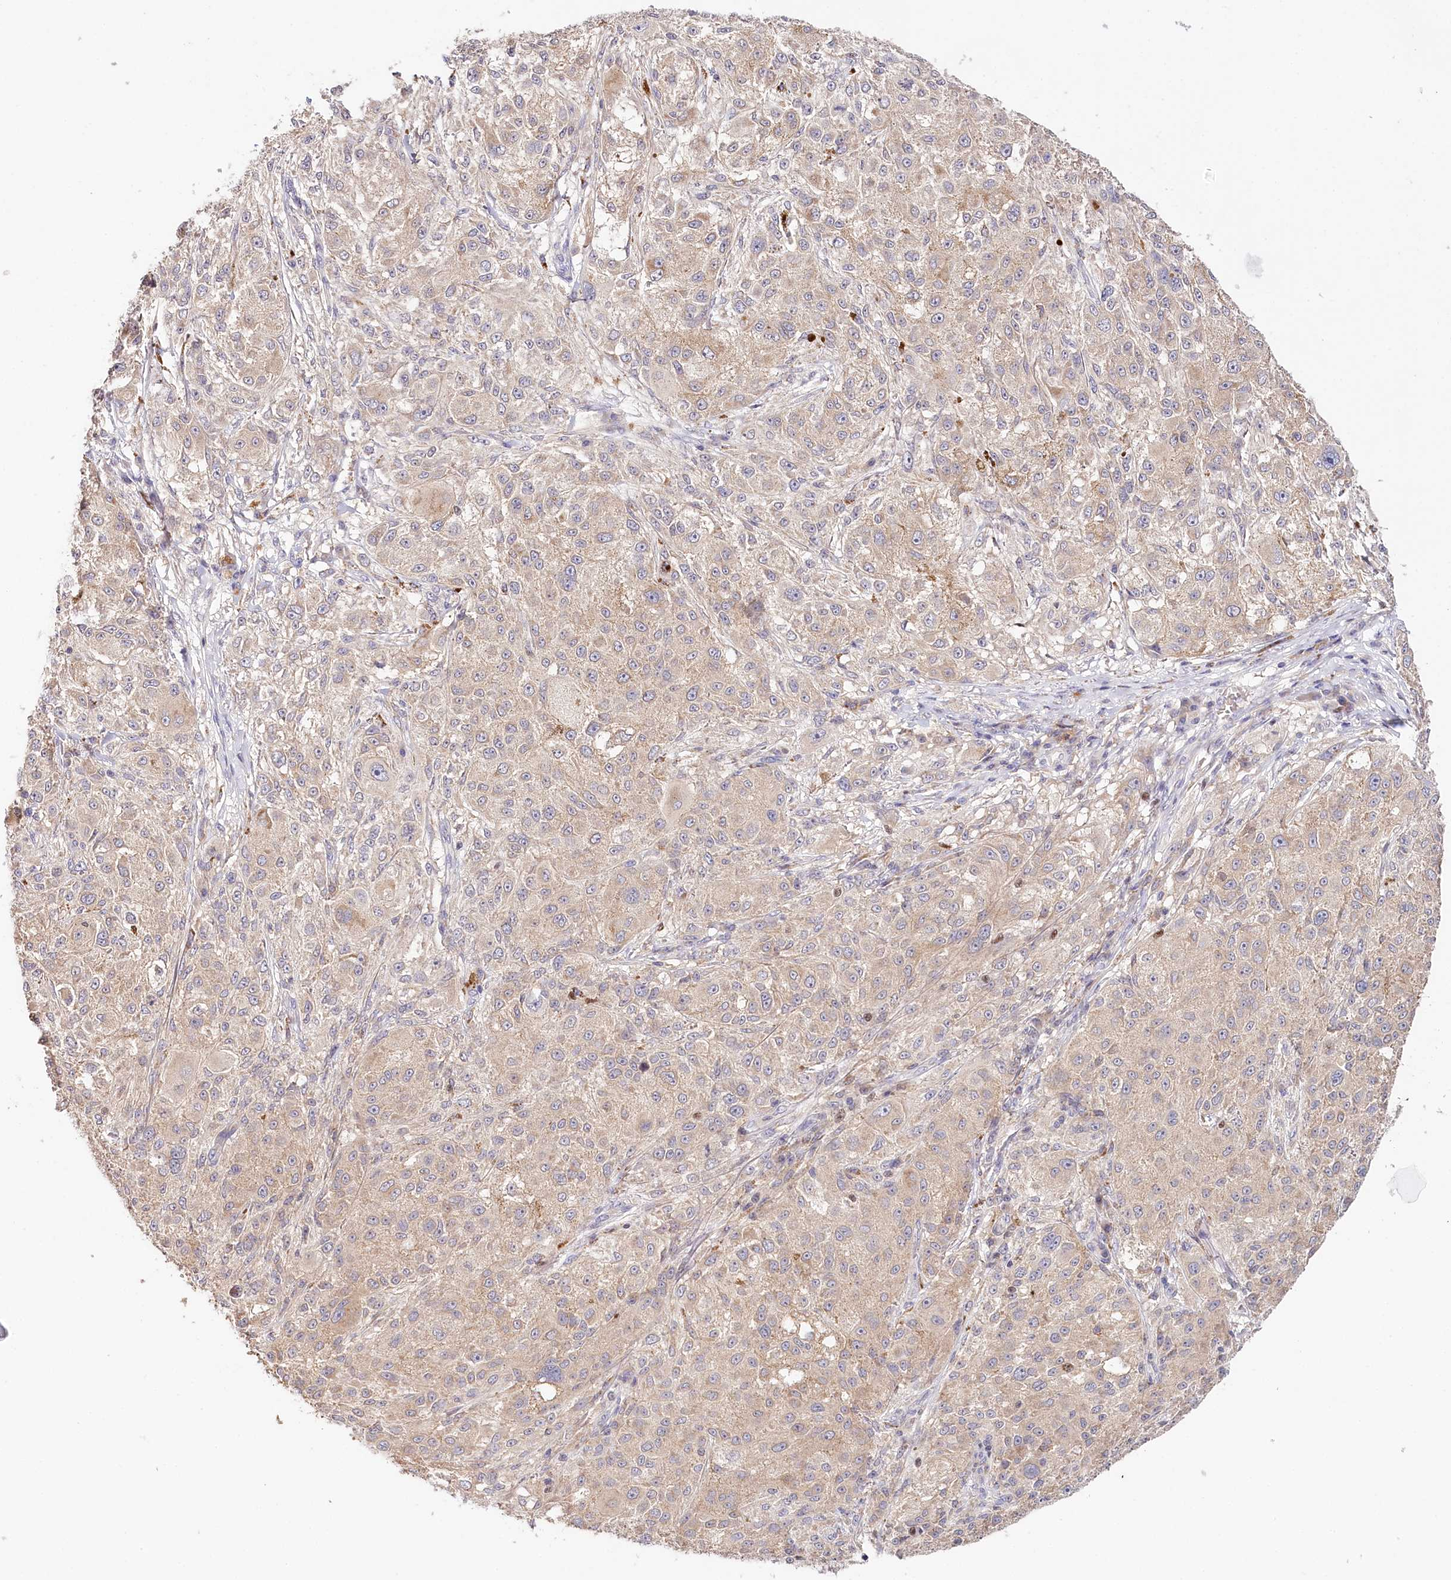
{"staining": {"intensity": "weak", "quantity": "<25%", "location": "cytoplasmic/membranous"}, "tissue": "melanoma", "cell_type": "Tumor cells", "image_type": "cancer", "snomed": [{"axis": "morphology", "description": "Necrosis, NOS"}, {"axis": "morphology", "description": "Malignant melanoma, NOS"}, {"axis": "topography", "description": "Skin"}], "caption": "A photomicrograph of human malignant melanoma is negative for staining in tumor cells. Nuclei are stained in blue.", "gene": "DAPK1", "patient": {"sex": "female", "age": 87}}